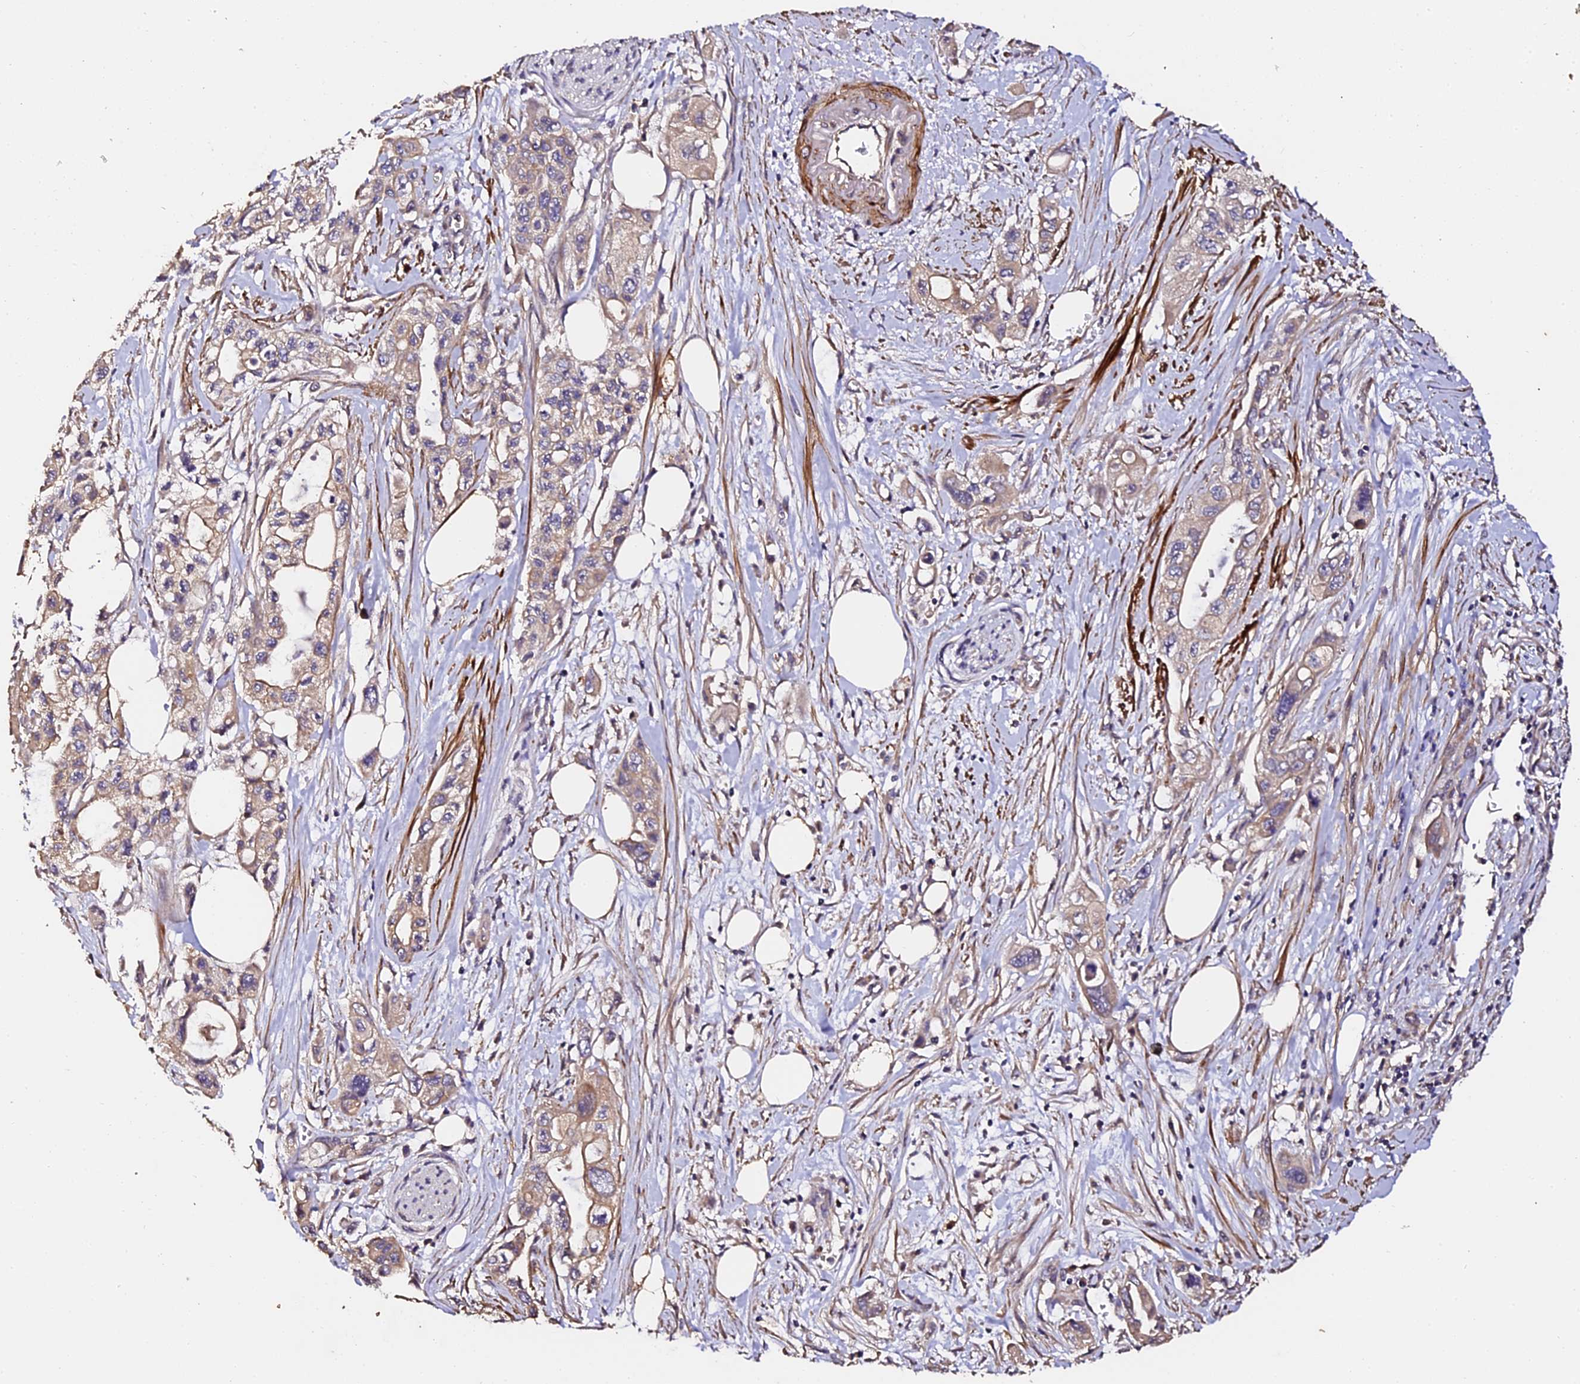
{"staining": {"intensity": "weak", "quantity": "25%-75%", "location": "cytoplasmic/membranous"}, "tissue": "pancreatic cancer", "cell_type": "Tumor cells", "image_type": "cancer", "snomed": [{"axis": "morphology", "description": "Adenocarcinoma, NOS"}, {"axis": "topography", "description": "Pancreas"}], "caption": "Immunohistochemical staining of adenocarcinoma (pancreatic) shows weak cytoplasmic/membranous protein staining in about 25%-75% of tumor cells. The staining was performed using DAB (3,3'-diaminobenzidine), with brown indicating positive protein expression. Nuclei are stained blue with hematoxylin.", "gene": "TDO2", "patient": {"sex": "male", "age": 75}}